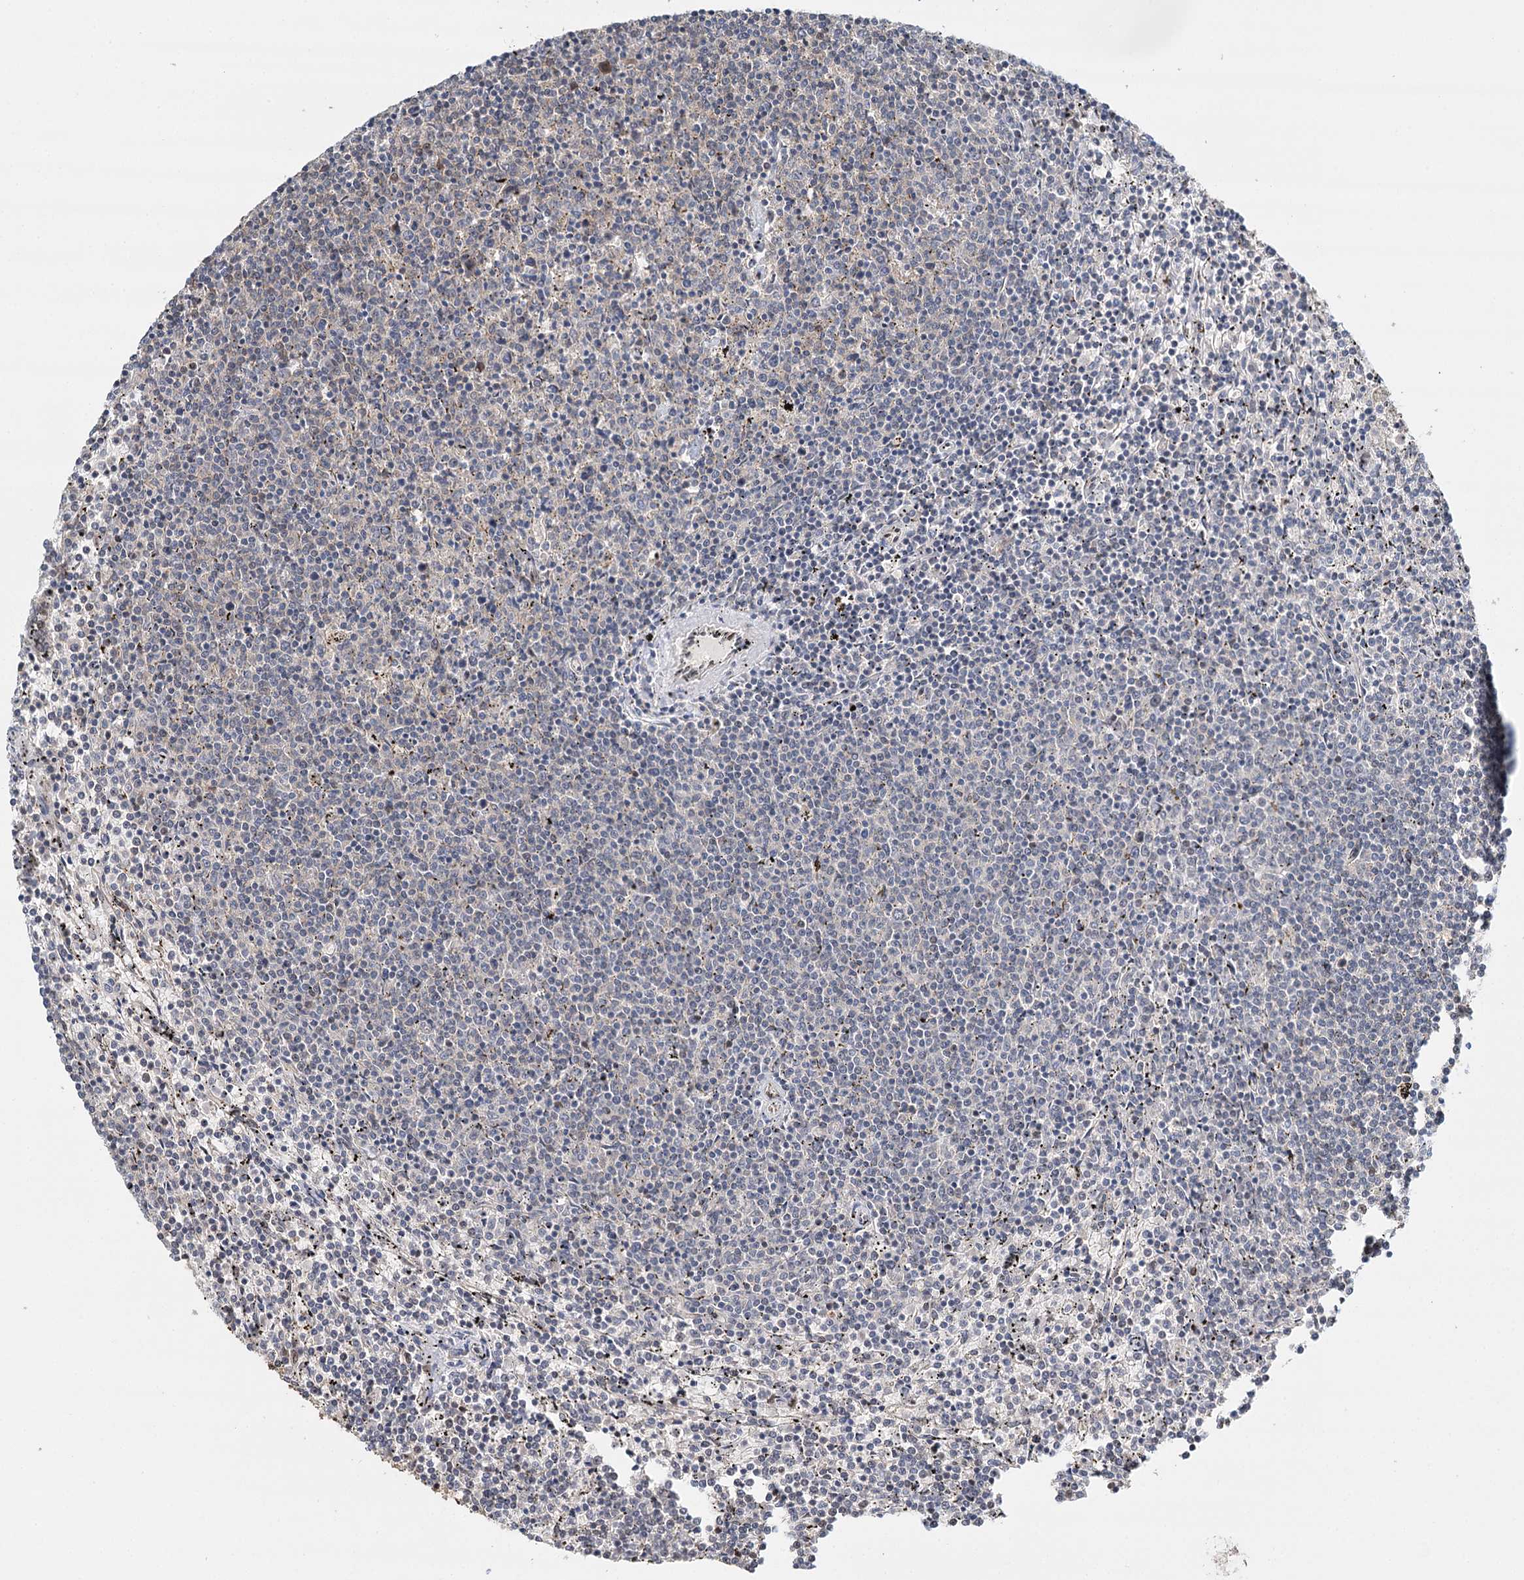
{"staining": {"intensity": "negative", "quantity": "none", "location": "none"}, "tissue": "lymphoma", "cell_type": "Tumor cells", "image_type": "cancer", "snomed": [{"axis": "morphology", "description": "Malignant lymphoma, non-Hodgkin's type, Low grade"}, {"axis": "topography", "description": "Spleen"}], "caption": "Micrograph shows no significant protein staining in tumor cells of malignant lymphoma, non-Hodgkin's type (low-grade).", "gene": "RPS27A", "patient": {"sex": "female", "age": 50}}